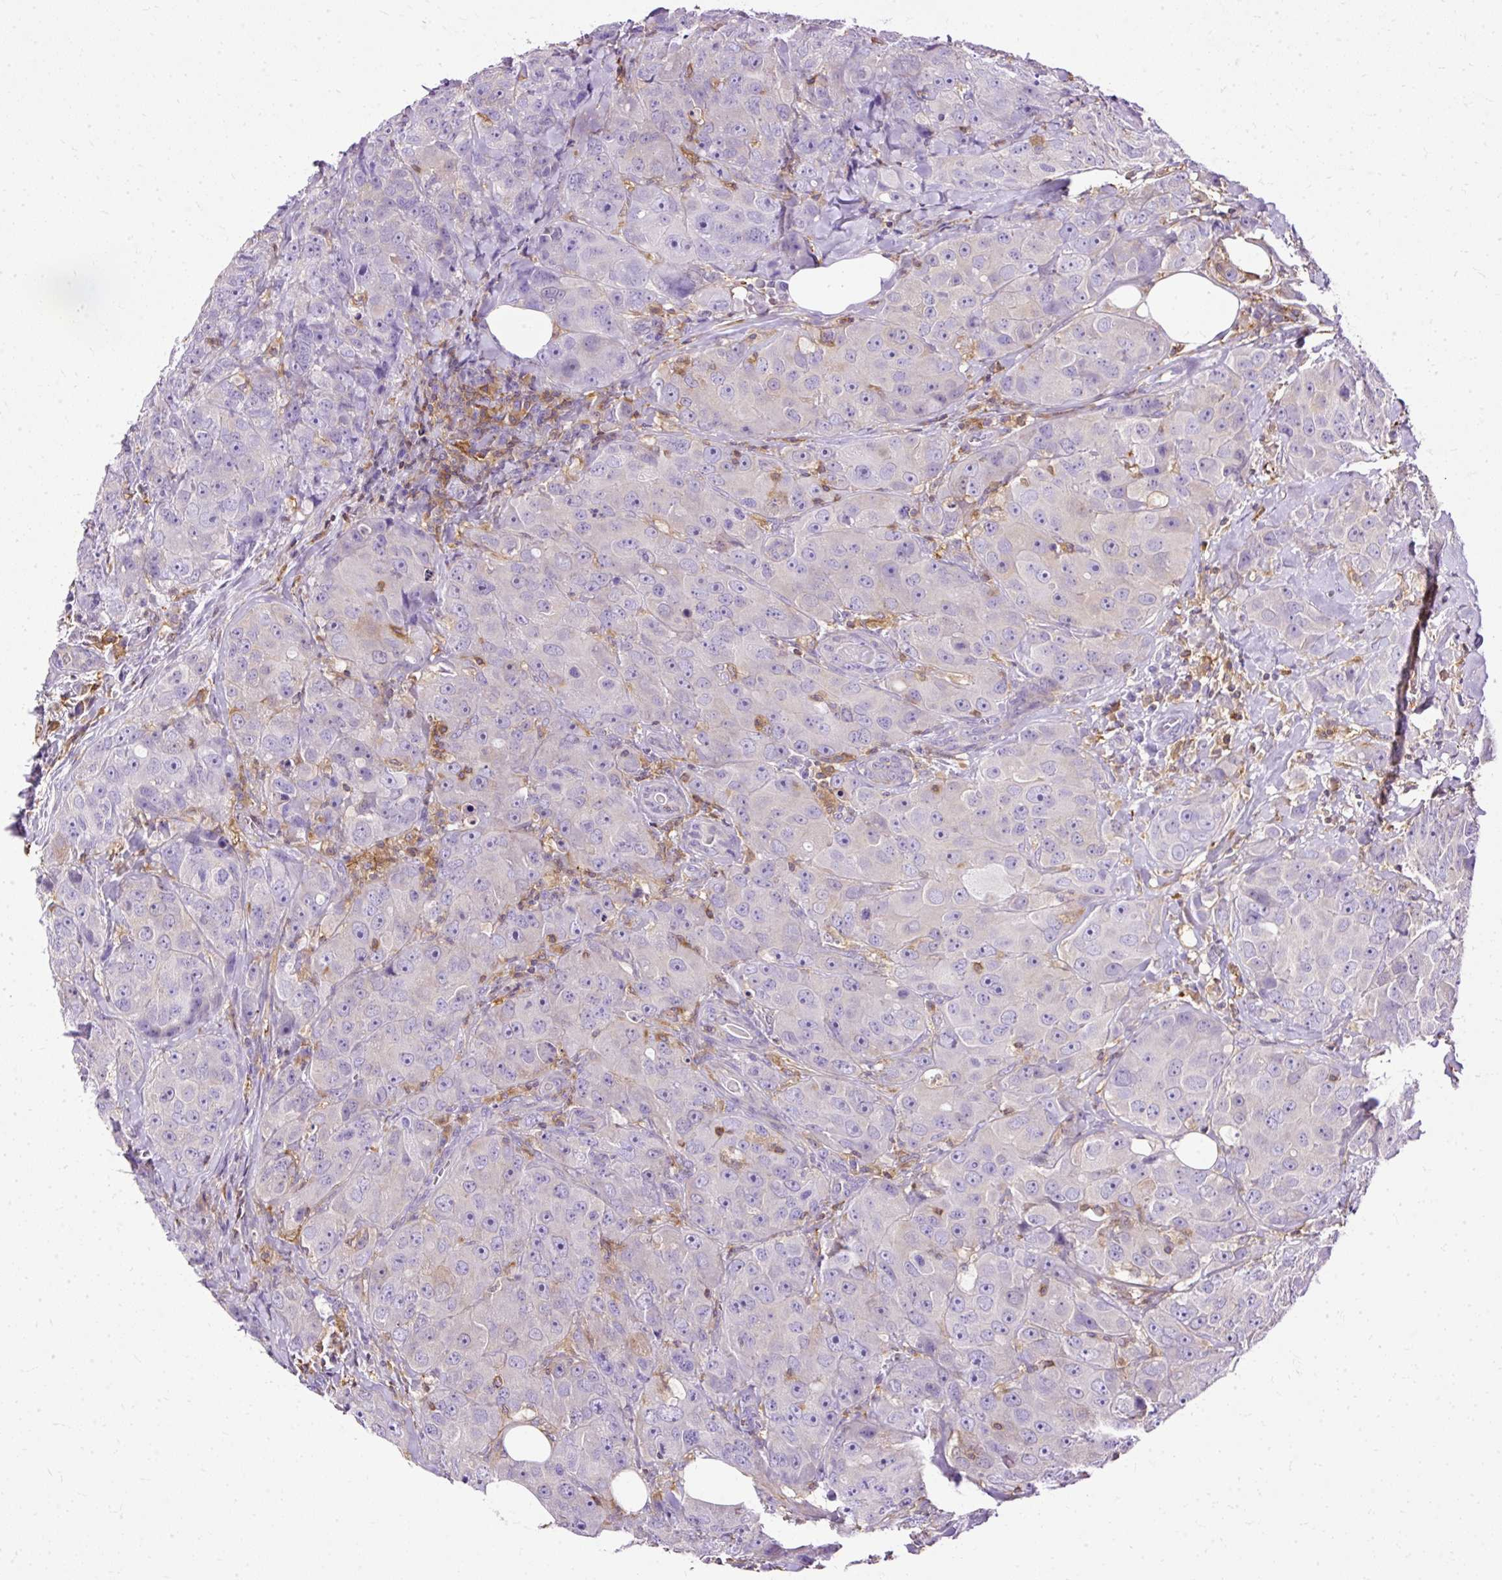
{"staining": {"intensity": "negative", "quantity": "none", "location": "none"}, "tissue": "breast cancer", "cell_type": "Tumor cells", "image_type": "cancer", "snomed": [{"axis": "morphology", "description": "Duct carcinoma"}, {"axis": "topography", "description": "Breast"}], "caption": "Invasive ductal carcinoma (breast) stained for a protein using immunohistochemistry displays no staining tumor cells.", "gene": "TWF2", "patient": {"sex": "female", "age": 43}}